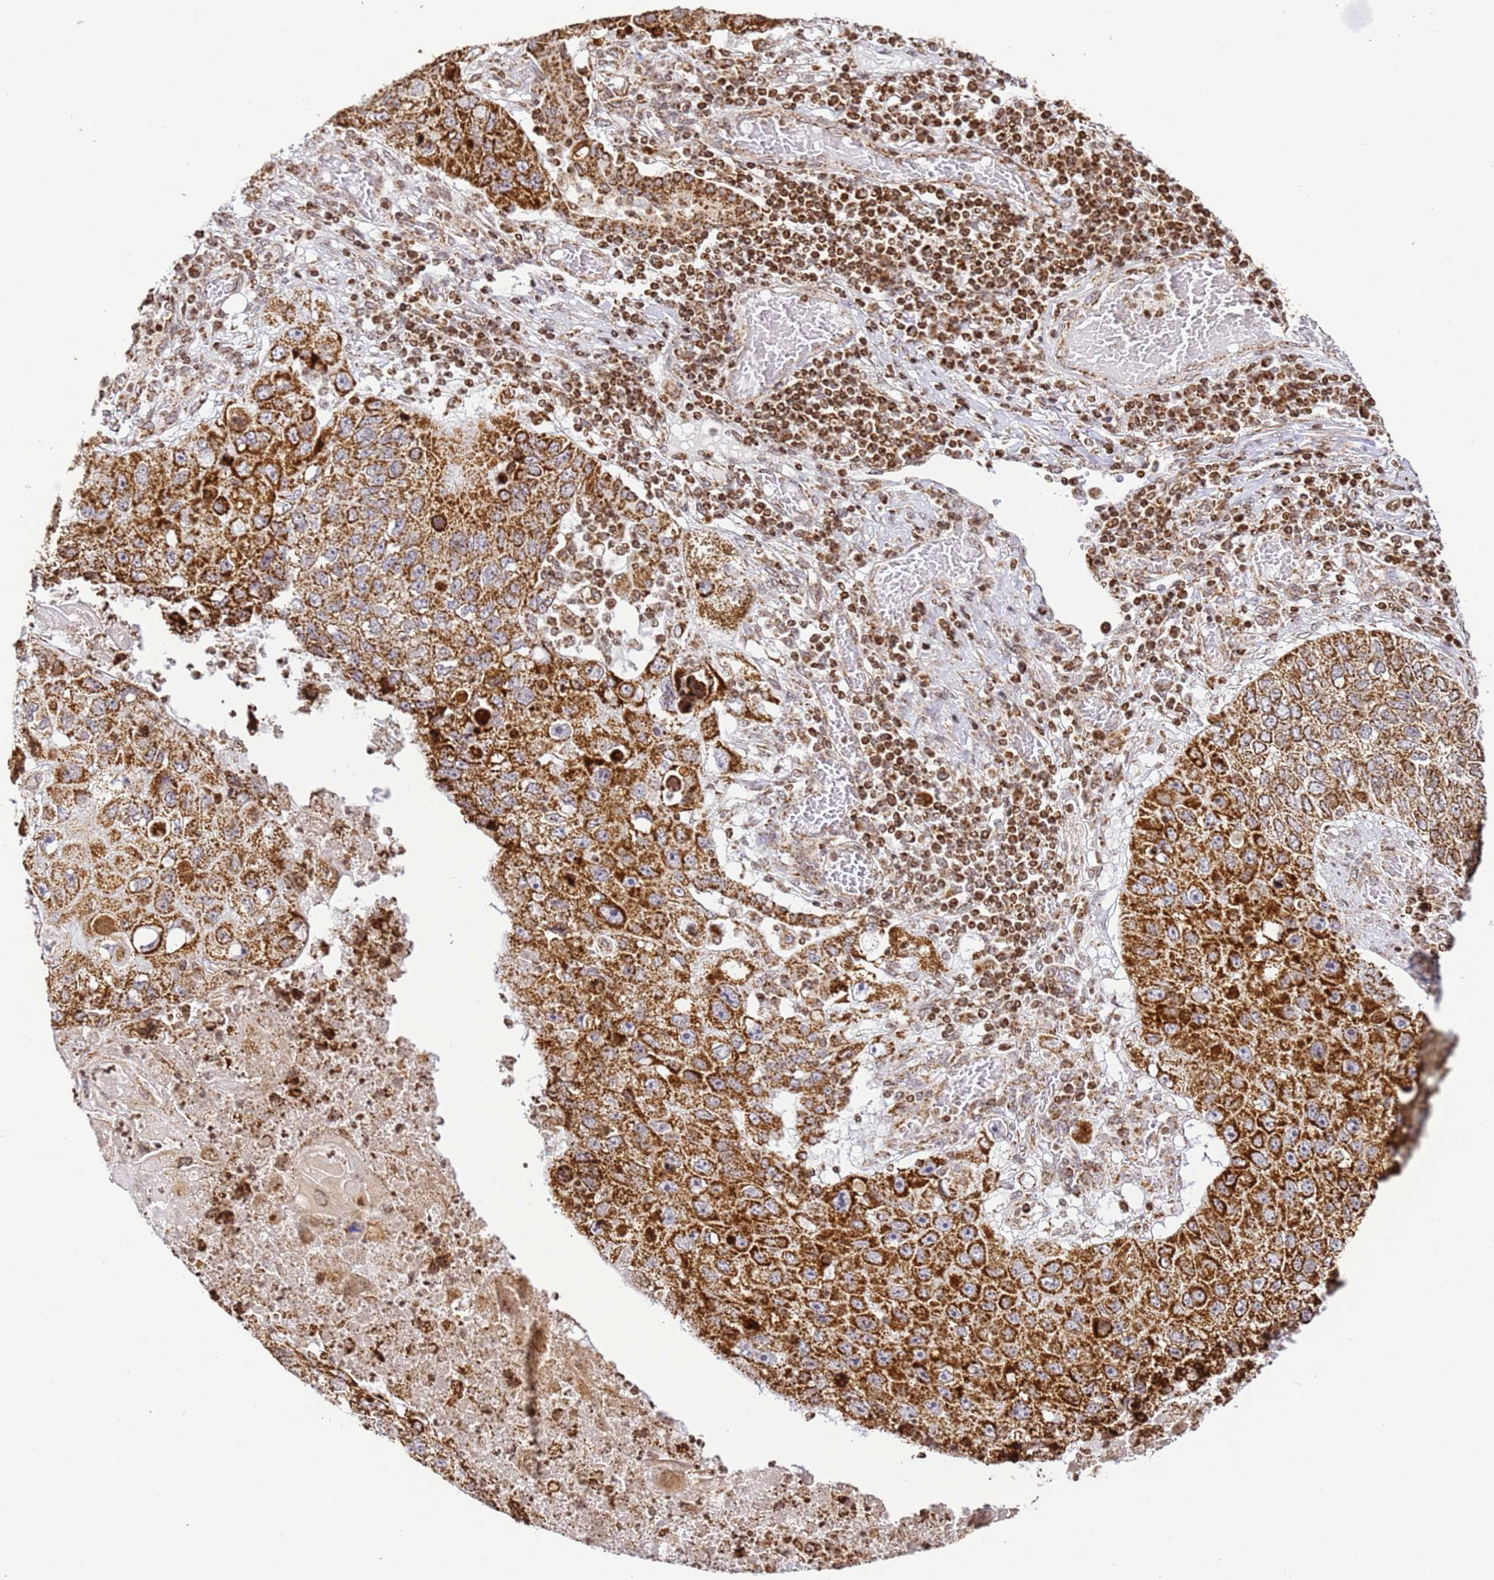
{"staining": {"intensity": "strong", "quantity": ">75%", "location": "cytoplasmic/membranous"}, "tissue": "lung cancer", "cell_type": "Tumor cells", "image_type": "cancer", "snomed": [{"axis": "morphology", "description": "Squamous cell carcinoma, NOS"}, {"axis": "topography", "description": "Lung"}], "caption": "This is a photomicrograph of IHC staining of lung squamous cell carcinoma, which shows strong staining in the cytoplasmic/membranous of tumor cells.", "gene": "HSPE1", "patient": {"sex": "male", "age": 61}}